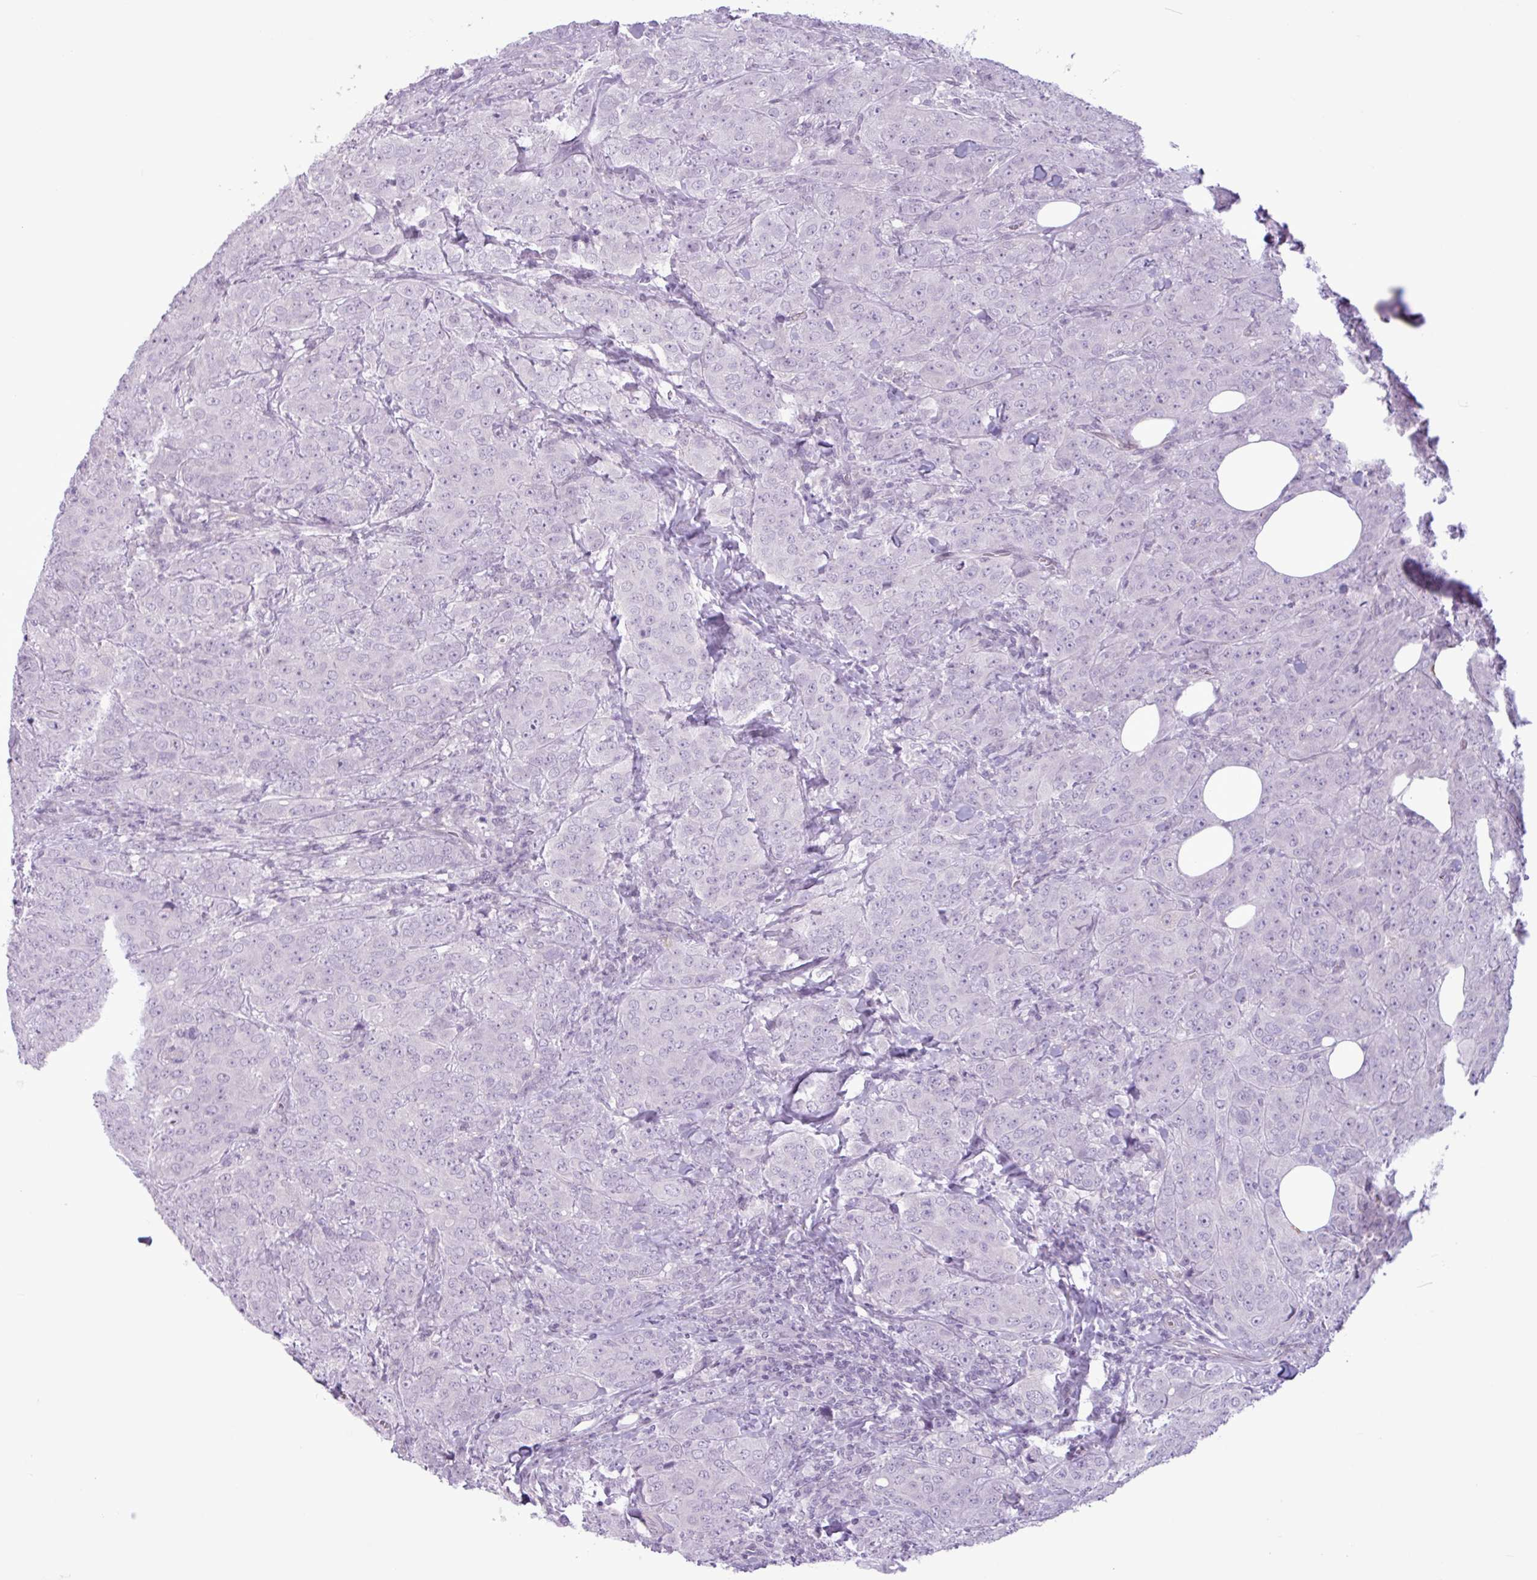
{"staining": {"intensity": "negative", "quantity": "none", "location": "none"}, "tissue": "breast cancer", "cell_type": "Tumor cells", "image_type": "cancer", "snomed": [{"axis": "morphology", "description": "Duct carcinoma"}, {"axis": "topography", "description": "Breast"}], "caption": "The IHC micrograph has no significant expression in tumor cells of breast cancer (intraductal carcinoma) tissue.", "gene": "TMEM178A", "patient": {"sex": "female", "age": 43}}